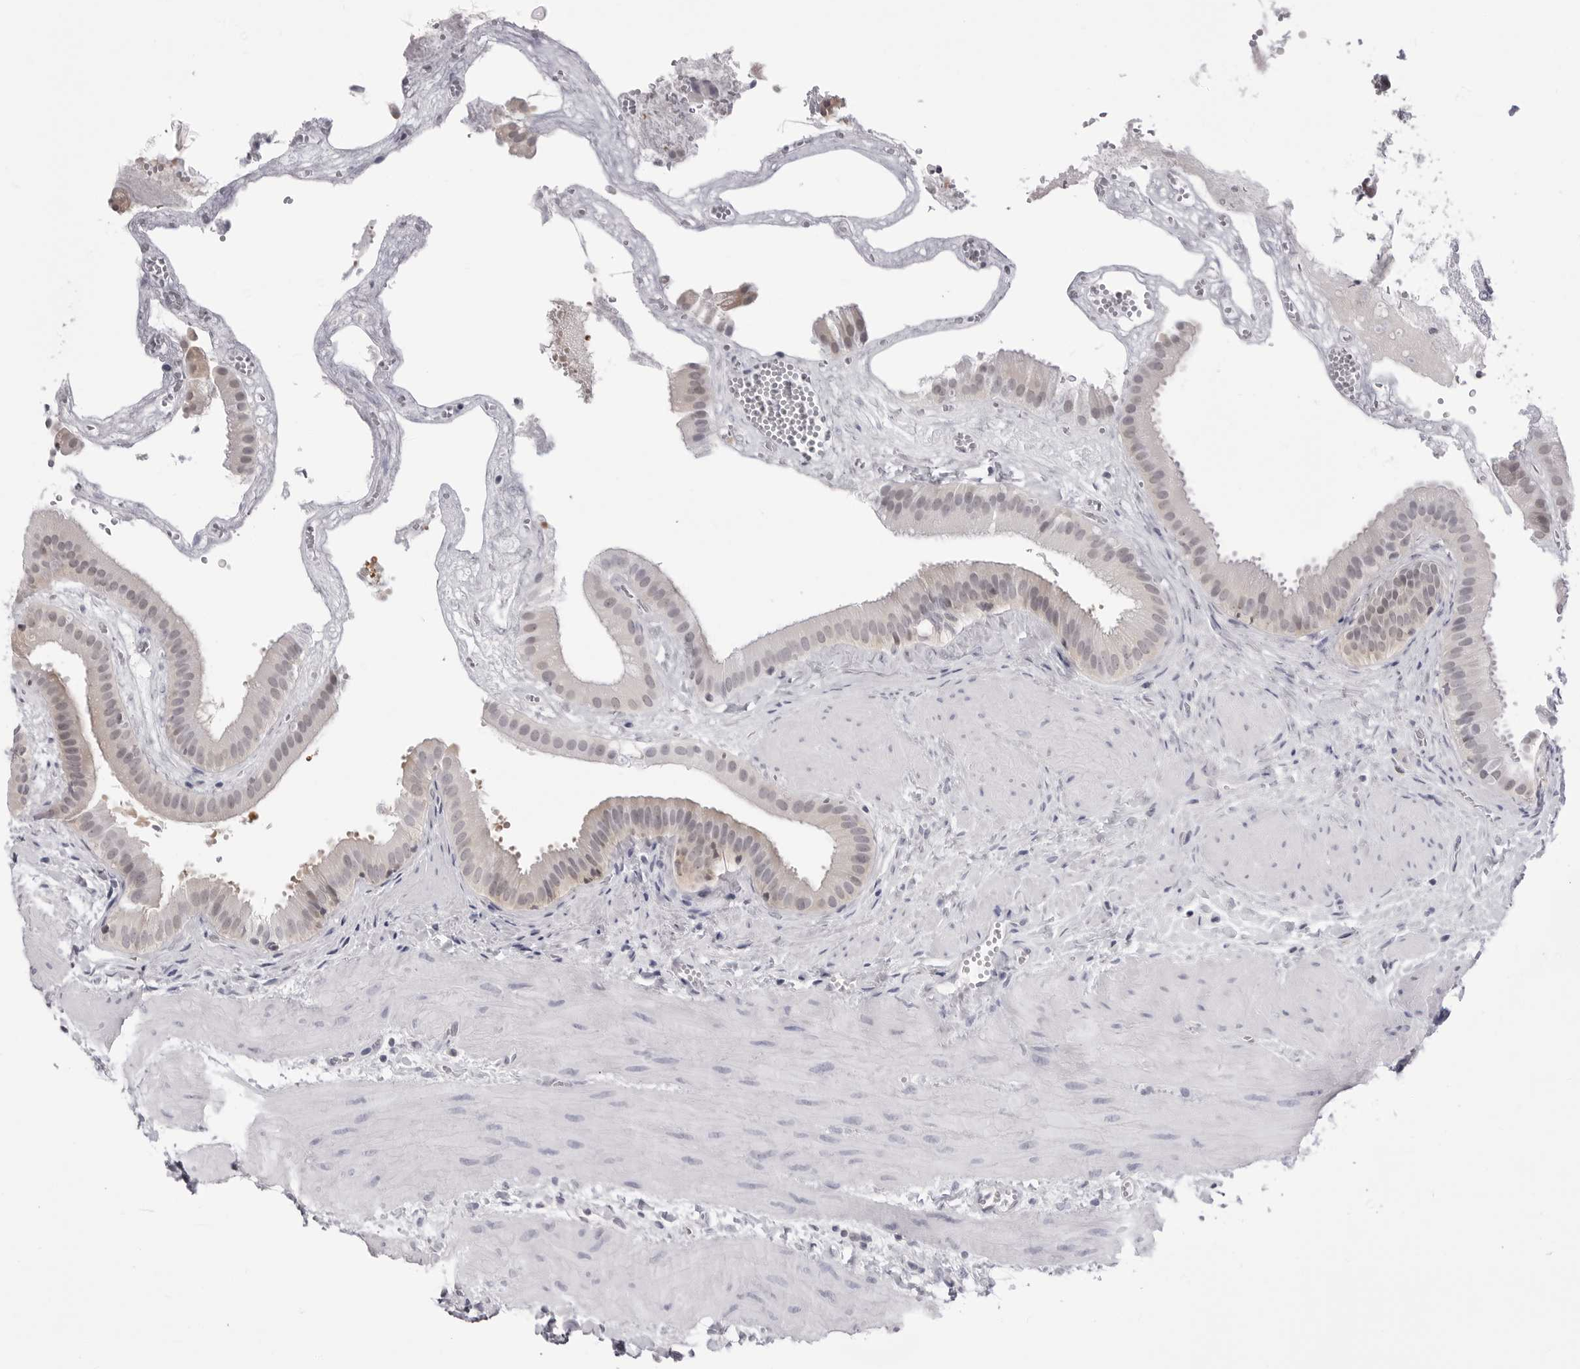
{"staining": {"intensity": "weak", "quantity": ">75%", "location": "cytoplasmic/membranous"}, "tissue": "gallbladder", "cell_type": "Glandular cells", "image_type": "normal", "snomed": [{"axis": "morphology", "description": "Normal tissue, NOS"}, {"axis": "topography", "description": "Gallbladder"}], "caption": "This is a micrograph of IHC staining of benign gallbladder, which shows weak expression in the cytoplasmic/membranous of glandular cells.", "gene": "YWHAG", "patient": {"sex": "male", "age": 55}}